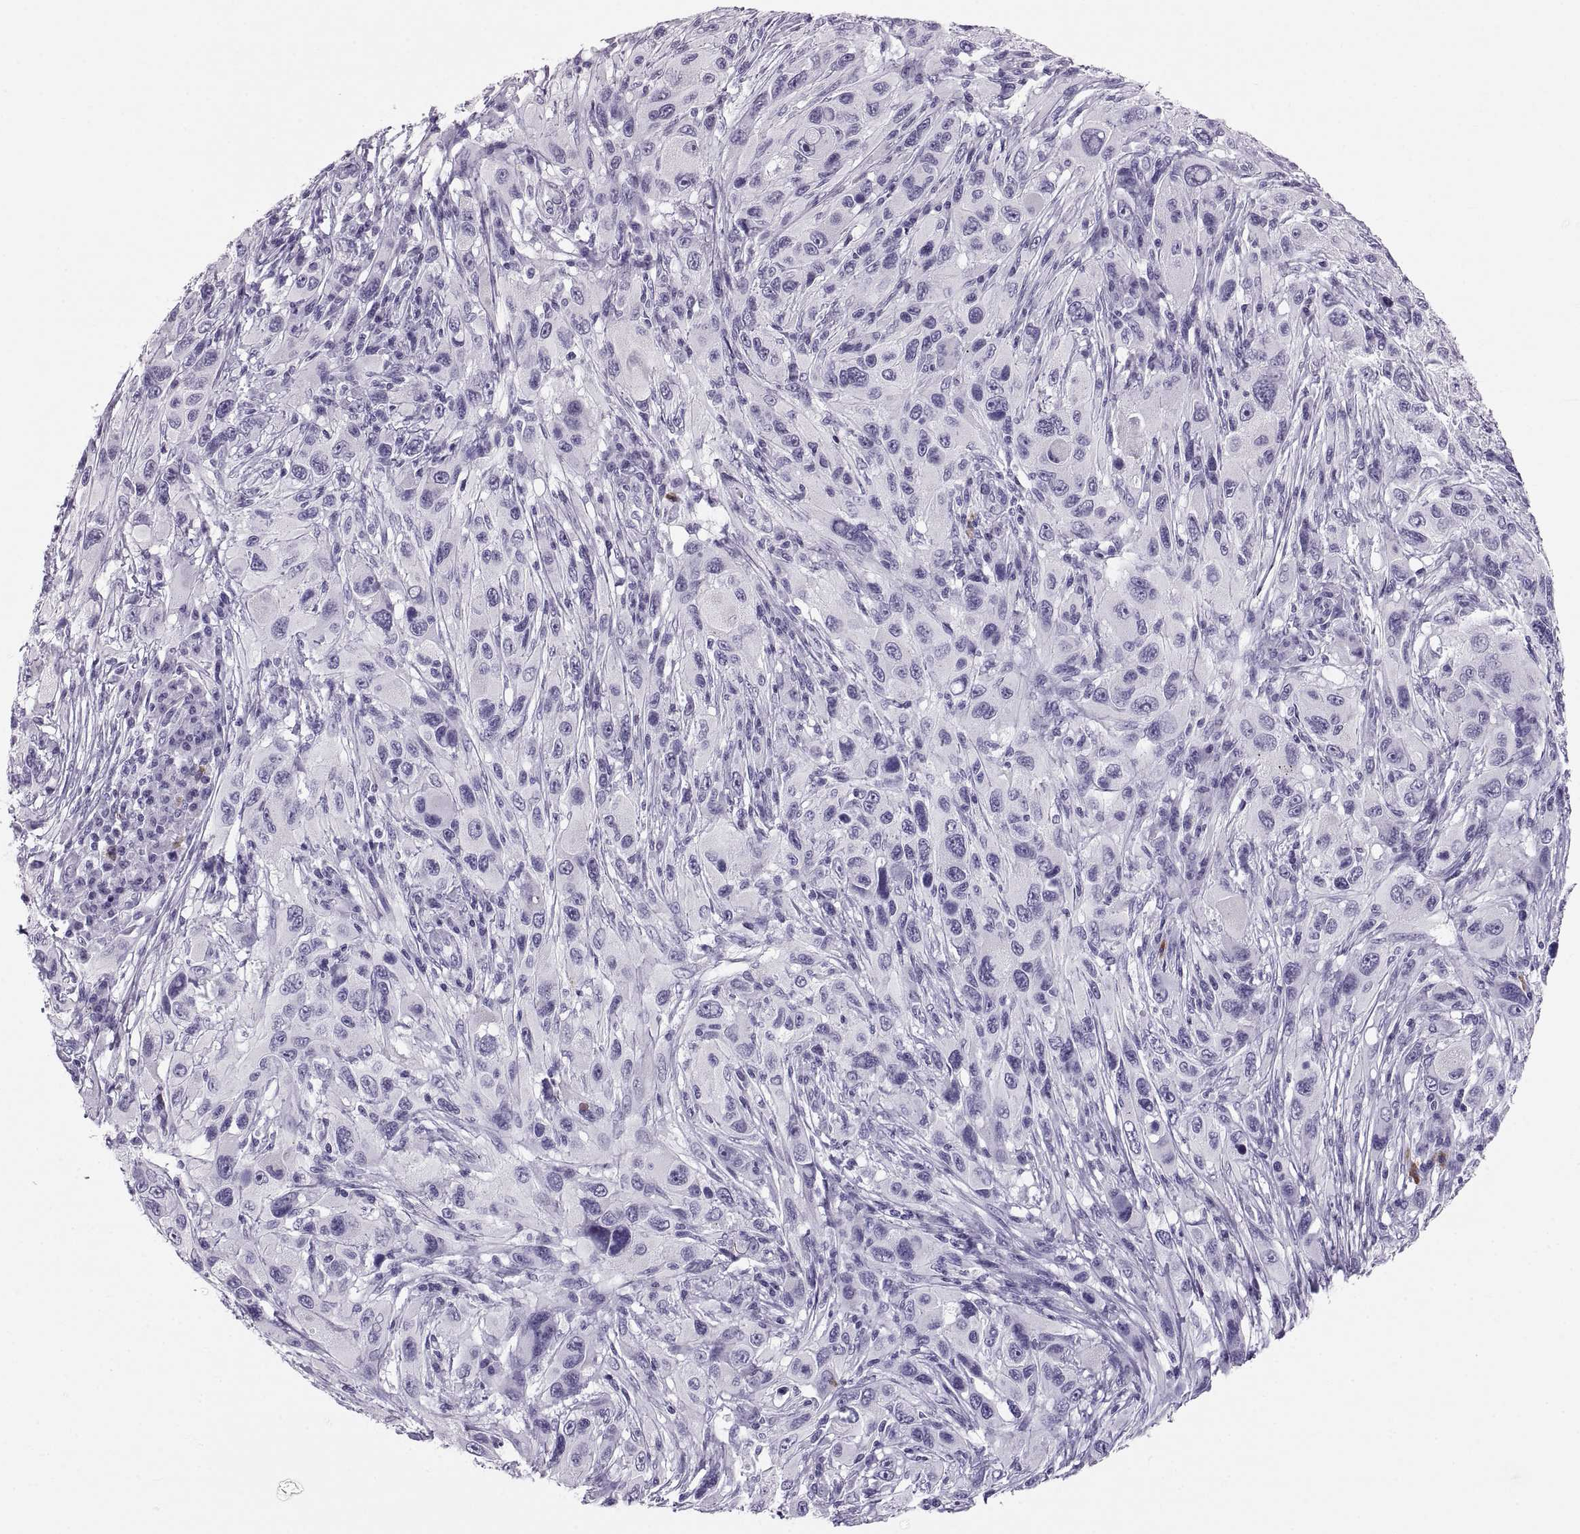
{"staining": {"intensity": "negative", "quantity": "none", "location": "none"}, "tissue": "melanoma", "cell_type": "Tumor cells", "image_type": "cancer", "snomed": [{"axis": "morphology", "description": "Malignant melanoma, NOS"}, {"axis": "topography", "description": "Skin"}], "caption": "Immunohistochemistry (IHC) histopathology image of neoplastic tissue: human malignant melanoma stained with DAB (3,3'-diaminobenzidine) displays no significant protein expression in tumor cells.", "gene": "CT47A10", "patient": {"sex": "male", "age": 53}}